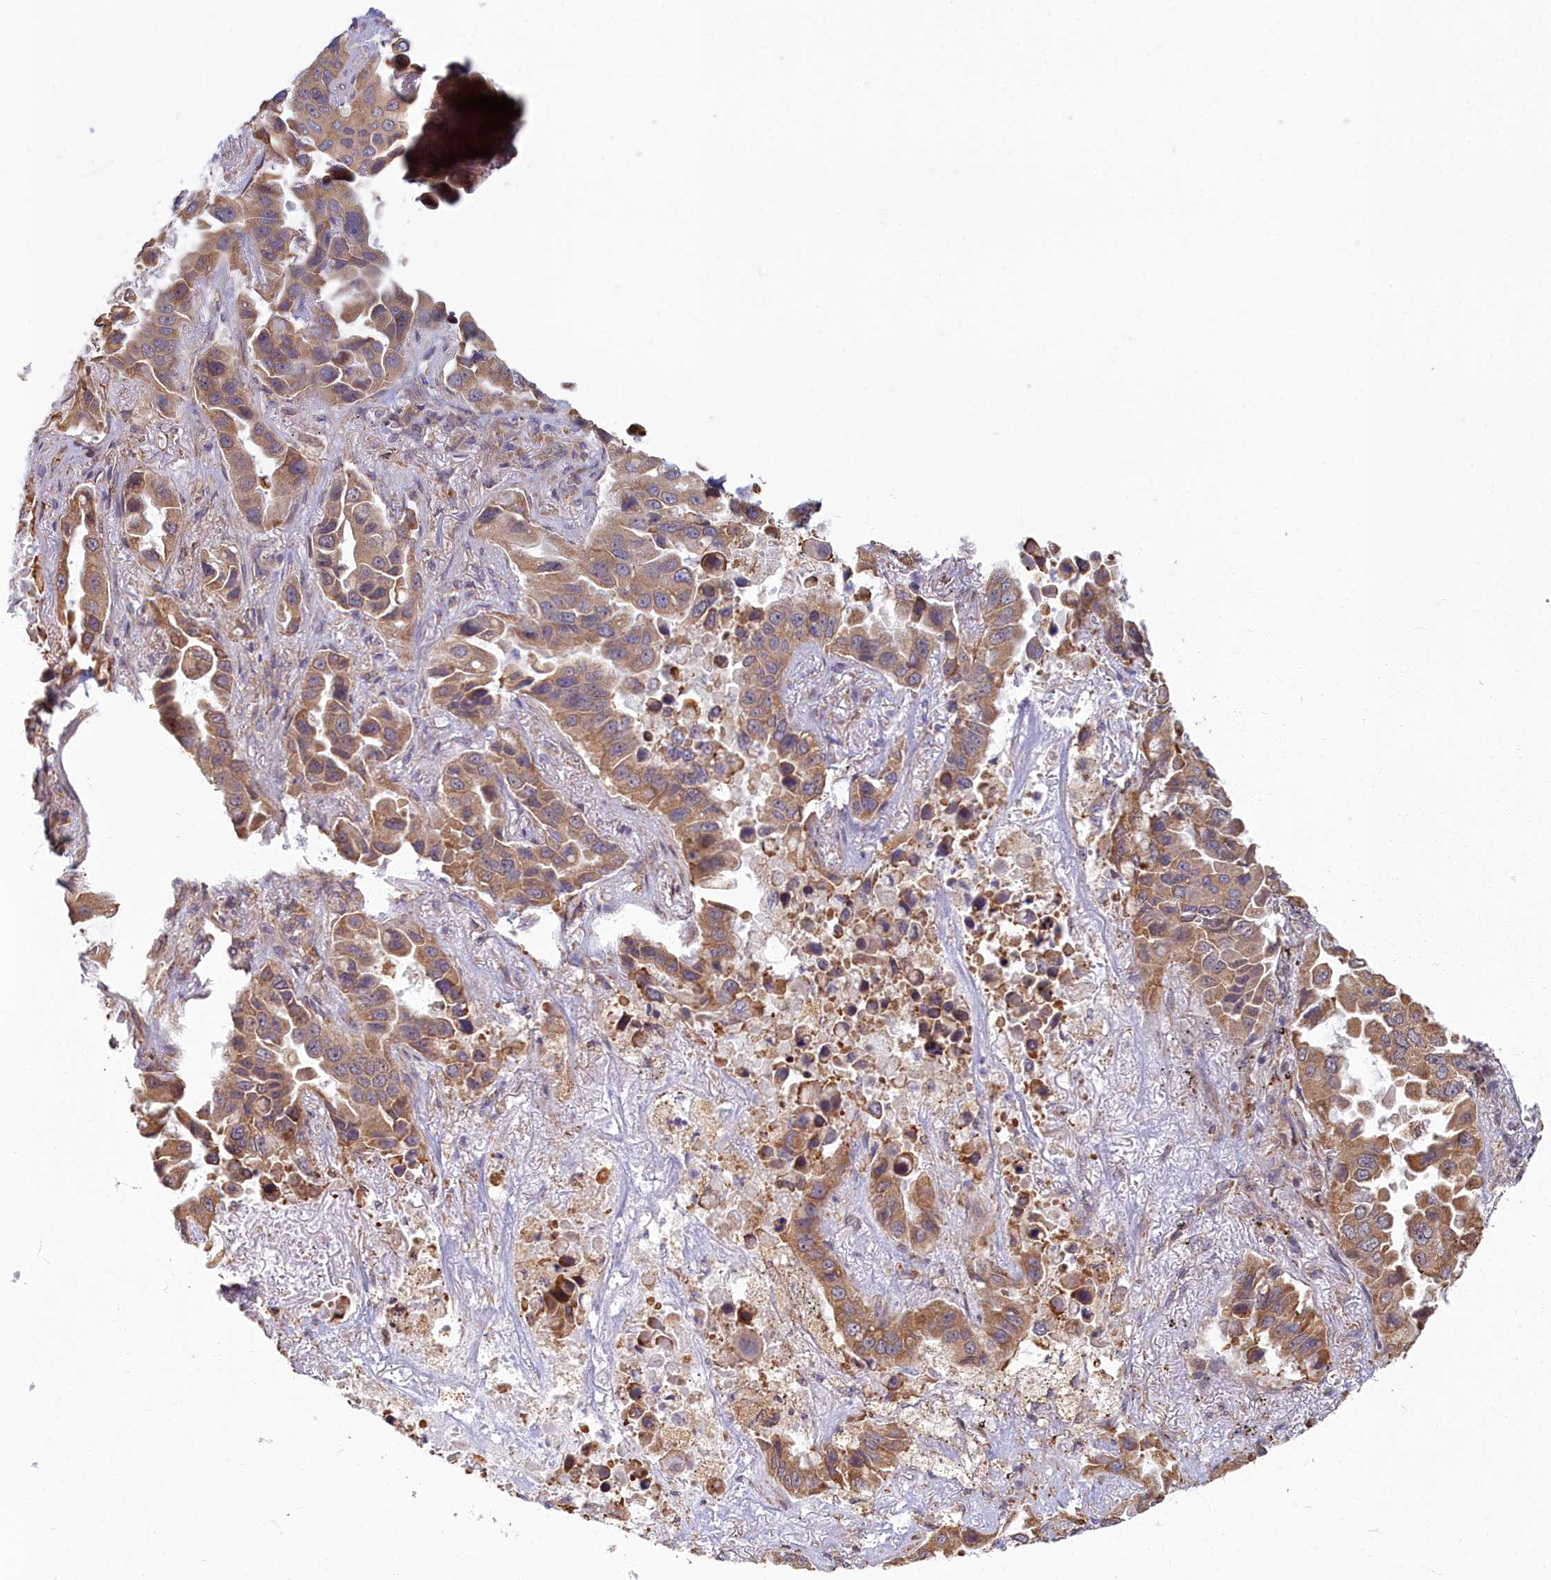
{"staining": {"intensity": "moderate", "quantity": ">75%", "location": "cytoplasmic/membranous"}, "tissue": "lung cancer", "cell_type": "Tumor cells", "image_type": "cancer", "snomed": [{"axis": "morphology", "description": "Adenocarcinoma, NOS"}, {"axis": "topography", "description": "Lung"}], "caption": "Protein analysis of lung cancer tissue exhibits moderate cytoplasmic/membranous positivity in approximately >75% of tumor cells.", "gene": "MAK16", "patient": {"sex": "male", "age": 64}}